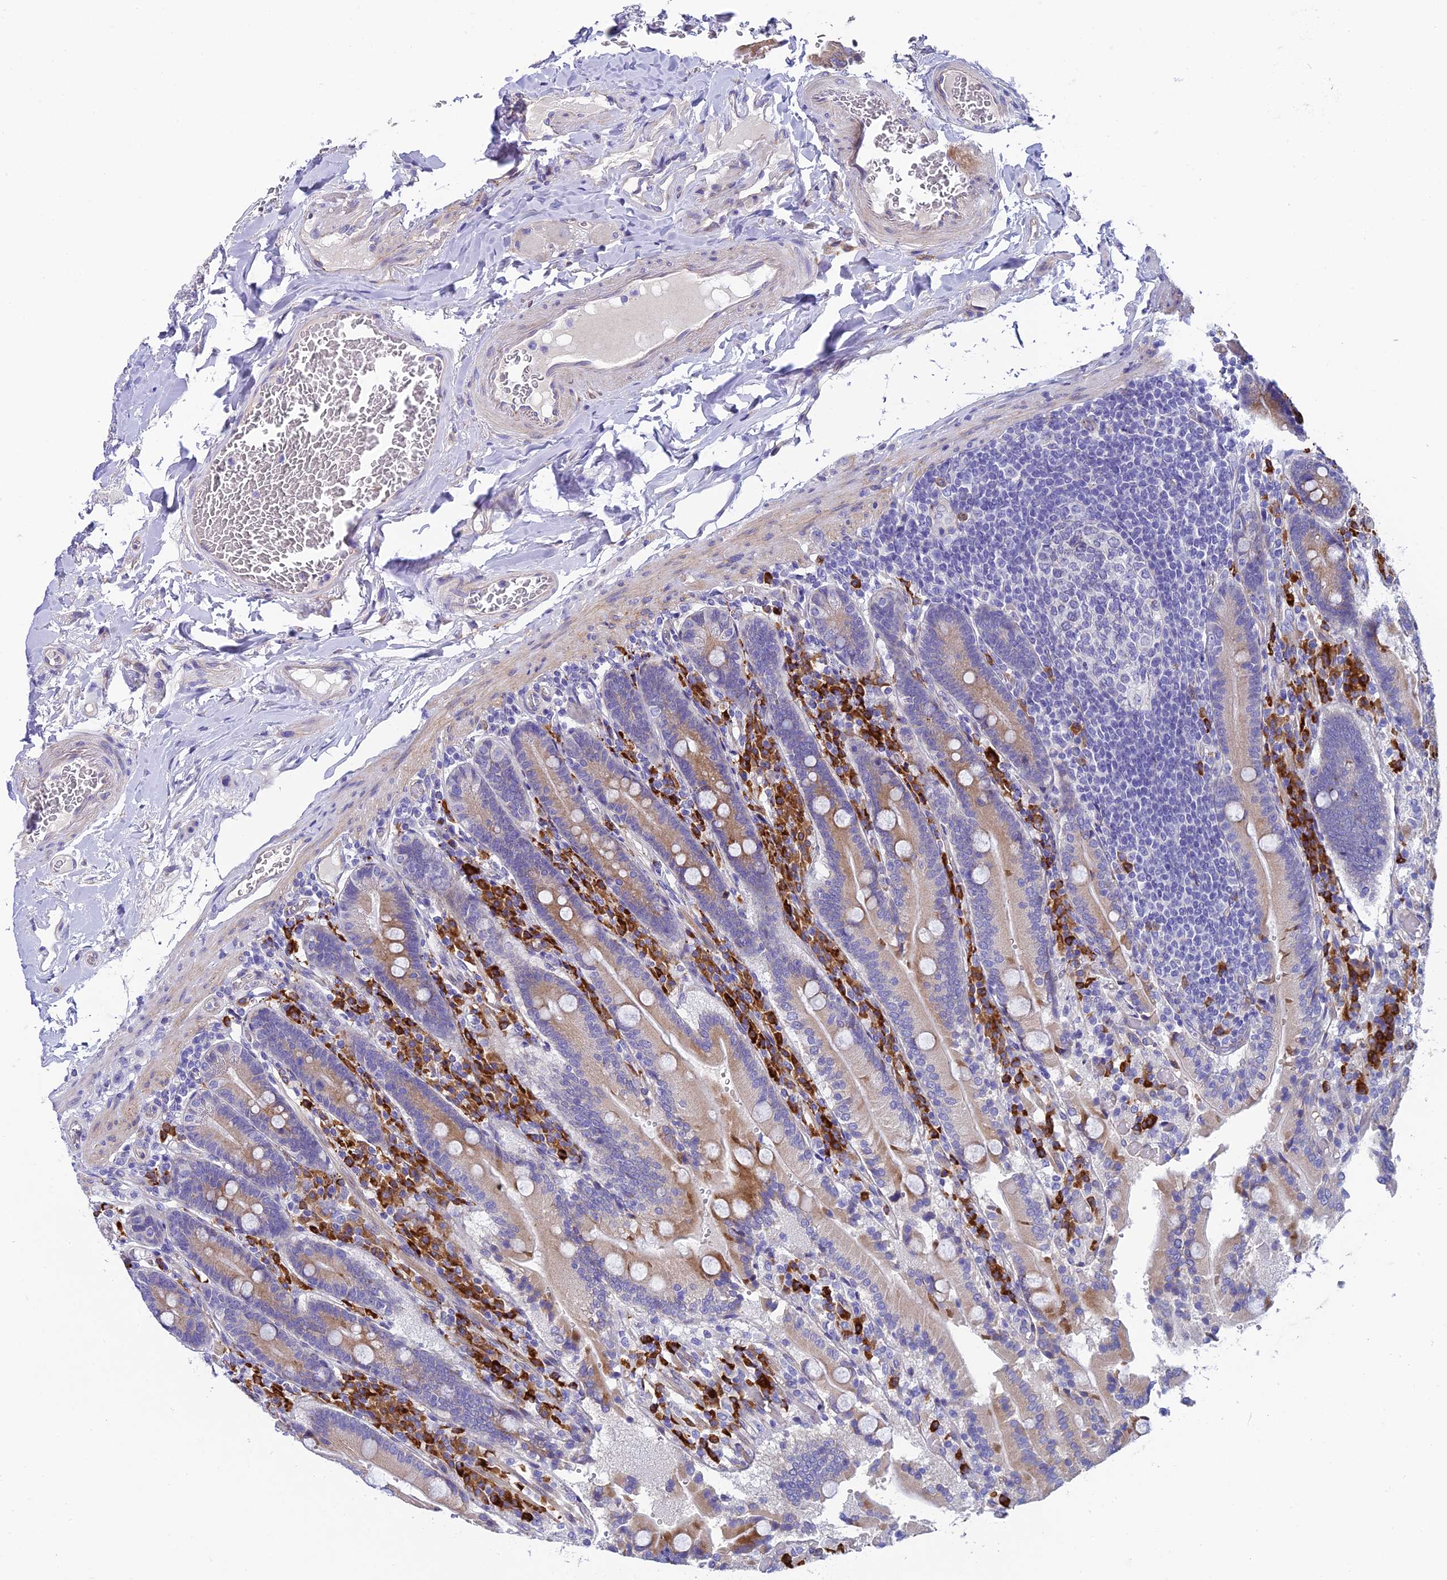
{"staining": {"intensity": "moderate", "quantity": "25%-75%", "location": "cytoplasmic/membranous"}, "tissue": "duodenum", "cell_type": "Glandular cells", "image_type": "normal", "snomed": [{"axis": "morphology", "description": "Normal tissue, NOS"}, {"axis": "topography", "description": "Duodenum"}], "caption": "Duodenum was stained to show a protein in brown. There is medium levels of moderate cytoplasmic/membranous staining in about 25%-75% of glandular cells. (Brightfield microscopy of DAB IHC at high magnification).", "gene": "MACIR", "patient": {"sex": "female", "age": 62}}